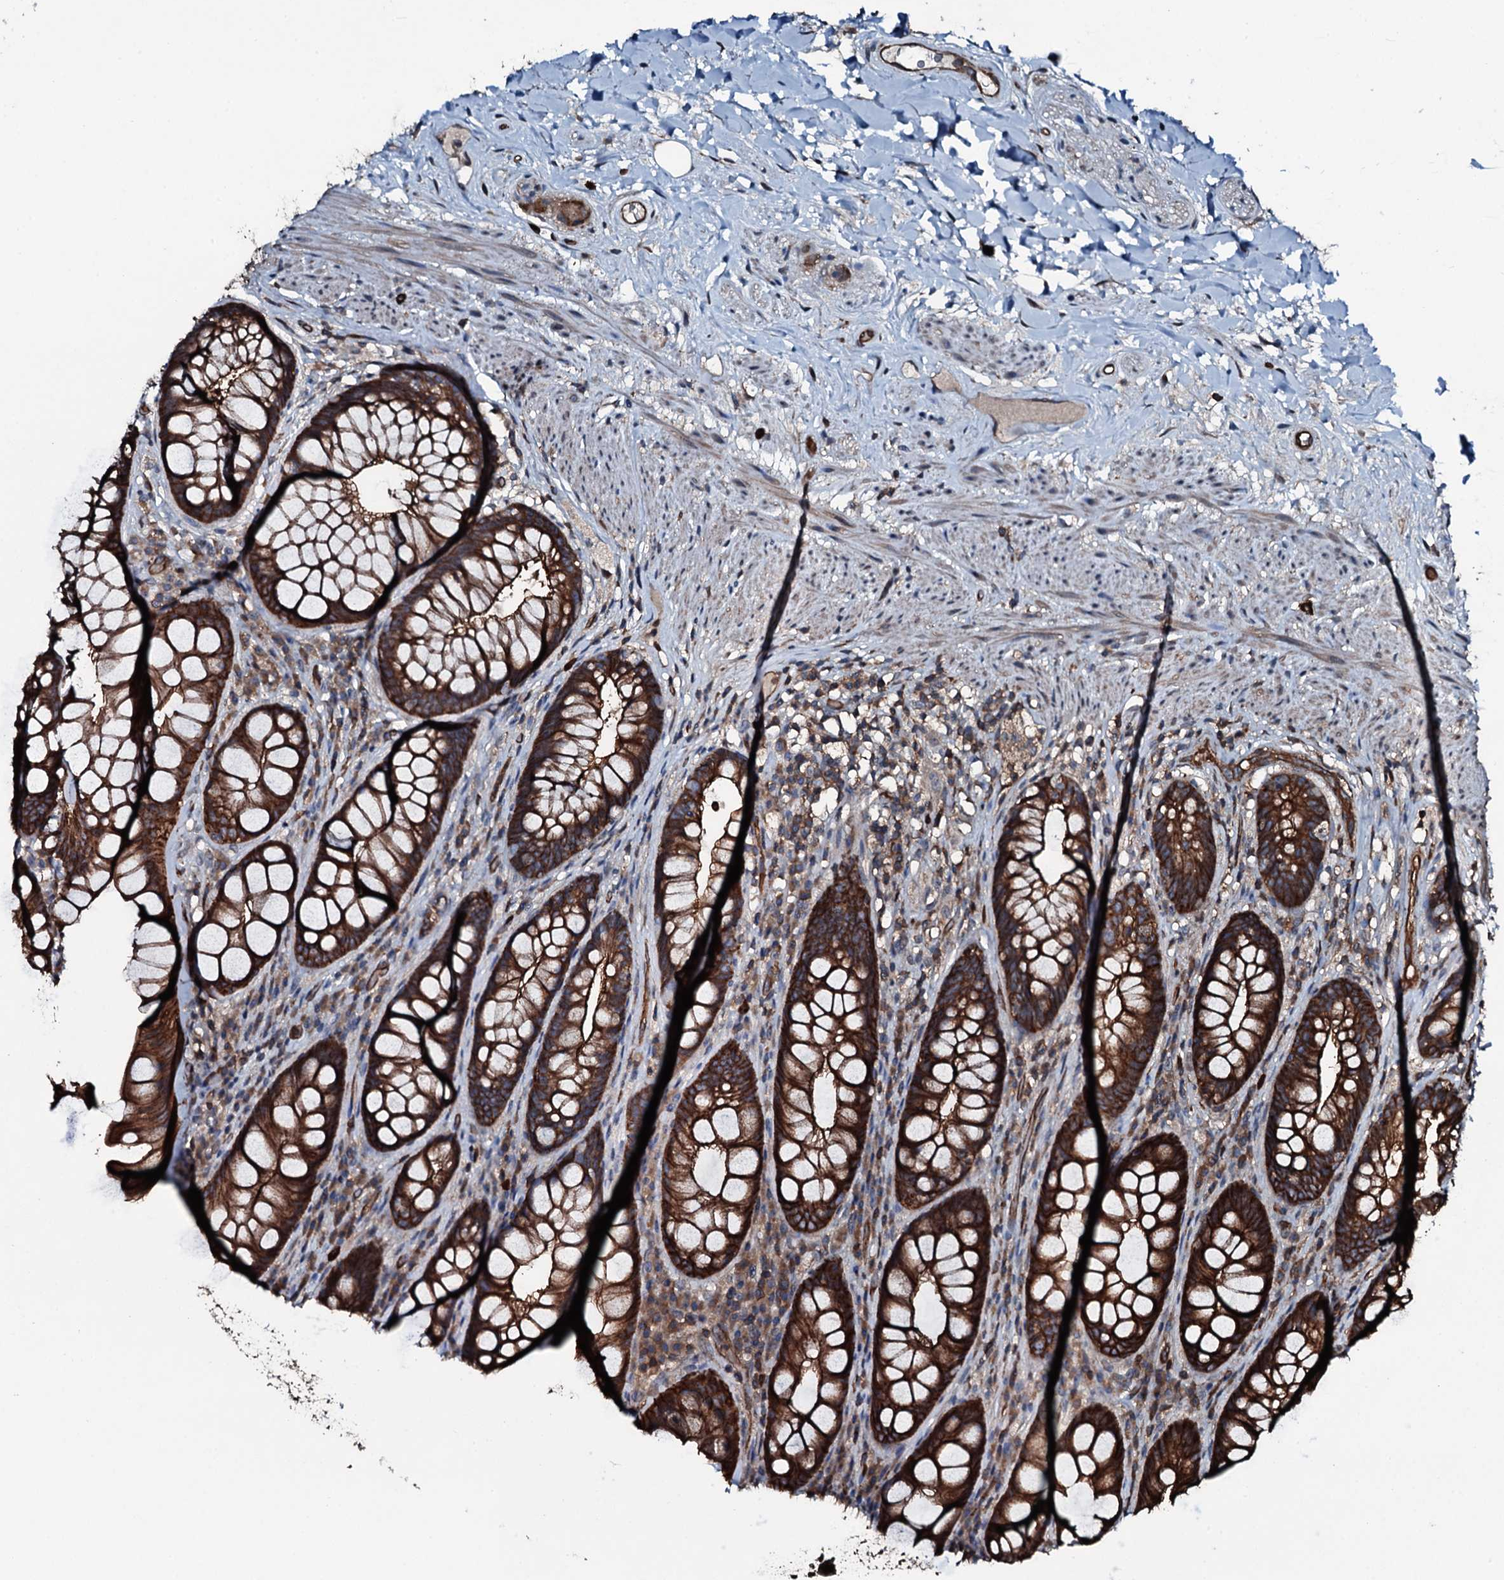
{"staining": {"intensity": "strong", "quantity": ">75%", "location": "cytoplasmic/membranous"}, "tissue": "rectum", "cell_type": "Glandular cells", "image_type": "normal", "snomed": [{"axis": "morphology", "description": "Normal tissue, NOS"}, {"axis": "topography", "description": "Rectum"}], "caption": "Approximately >75% of glandular cells in unremarkable rectum exhibit strong cytoplasmic/membranous protein positivity as visualized by brown immunohistochemical staining.", "gene": "SLC25A38", "patient": {"sex": "male", "age": 74}}